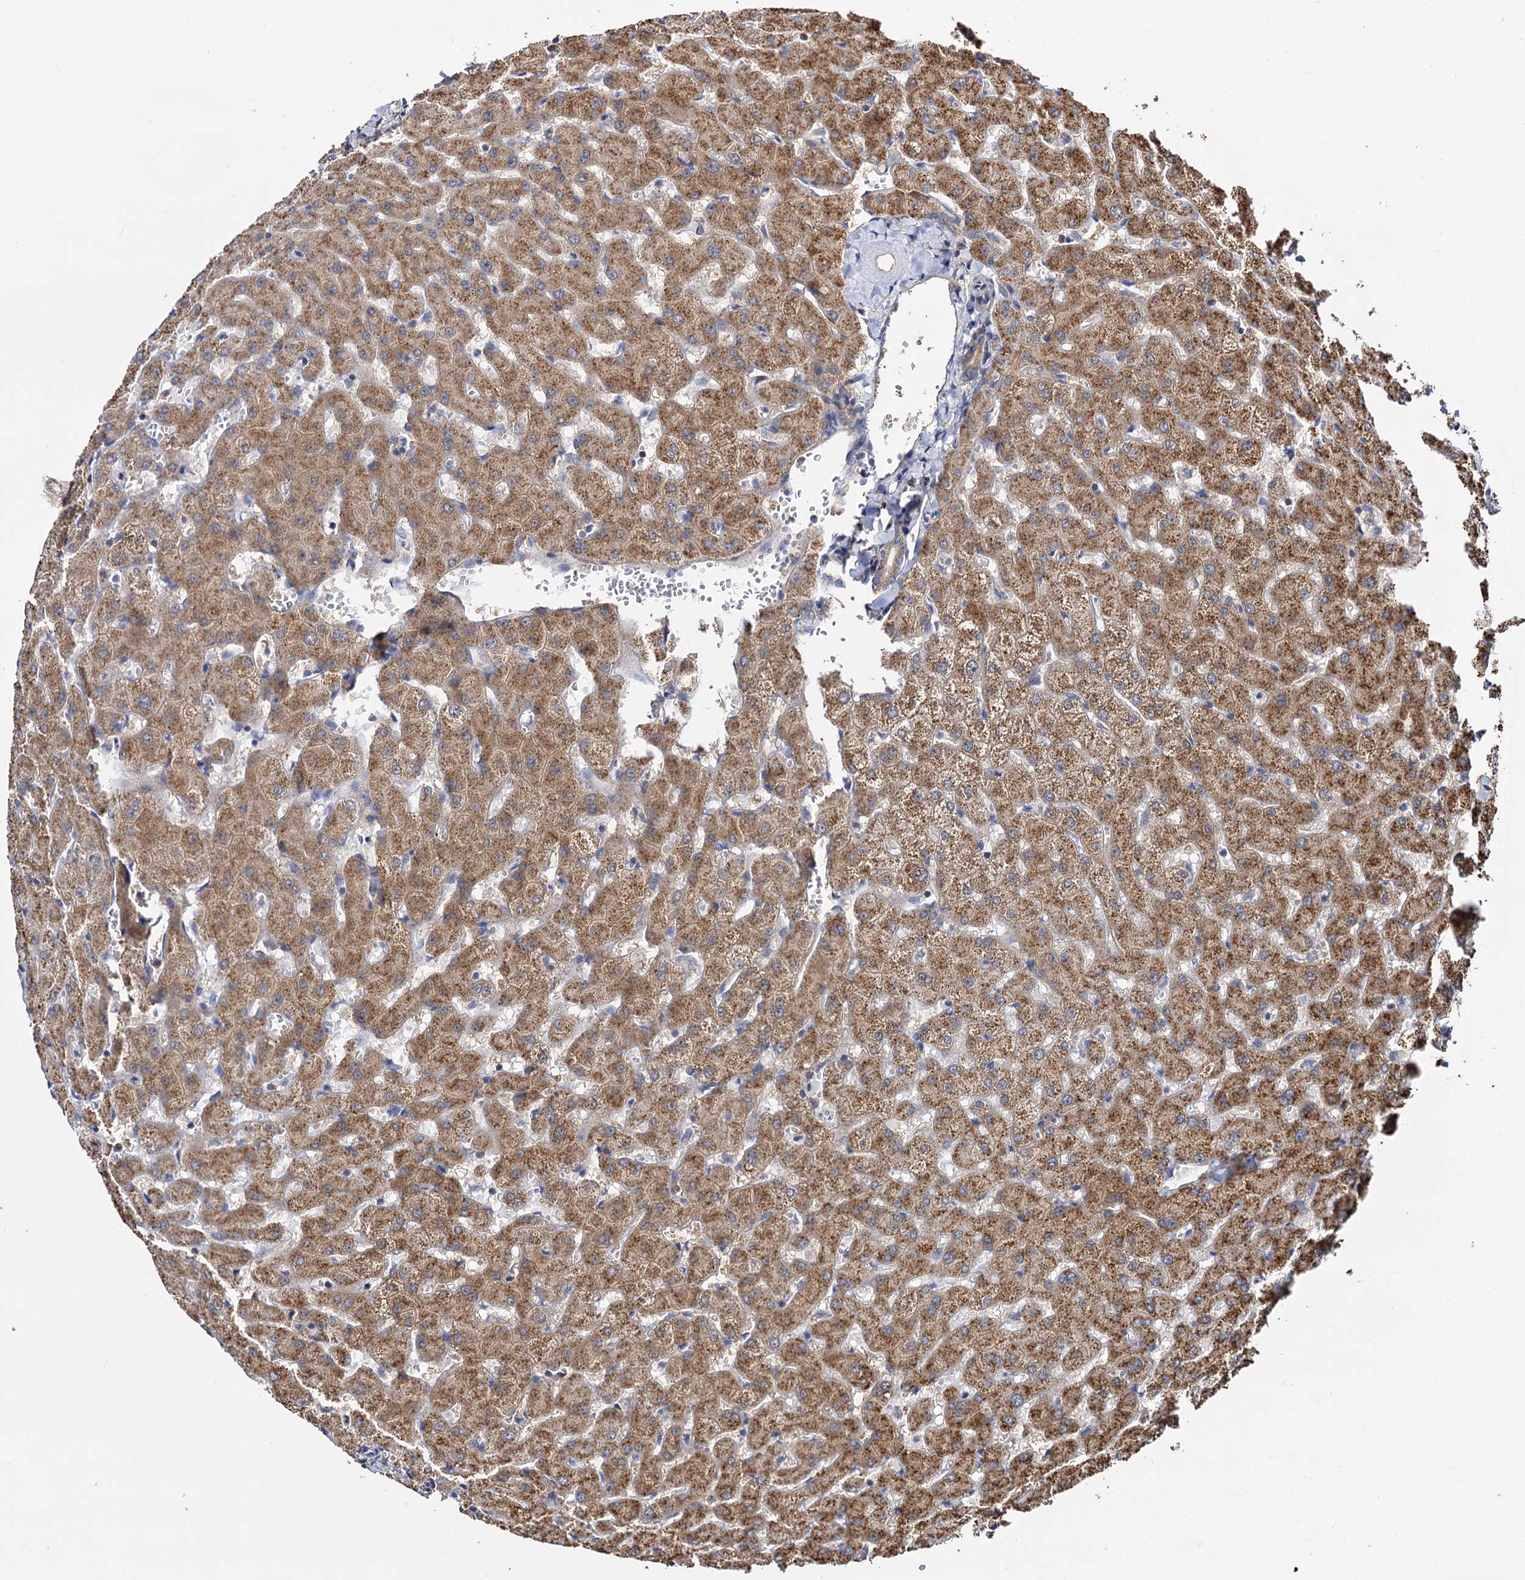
{"staining": {"intensity": "moderate", "quantity": "25%-75%", "location": "cytoplasmic/membranous"}, "tissue": "liver", "cell_type": "Cholangiocytes", "image_type": "normal", "snomed": [{"axis": "morphology", "description": "Normal tissue, NOS"}, {"axis": "topography", "description": "Liver"}], "caption": "Brown immunohistochemical staining in normal human liver shows moderate cytoplasmic/membranous positivity in approximately 25%-75% of cholangiocytes.", "gene": "IDI1", "patient": {"sex": "female", "age": 63}}